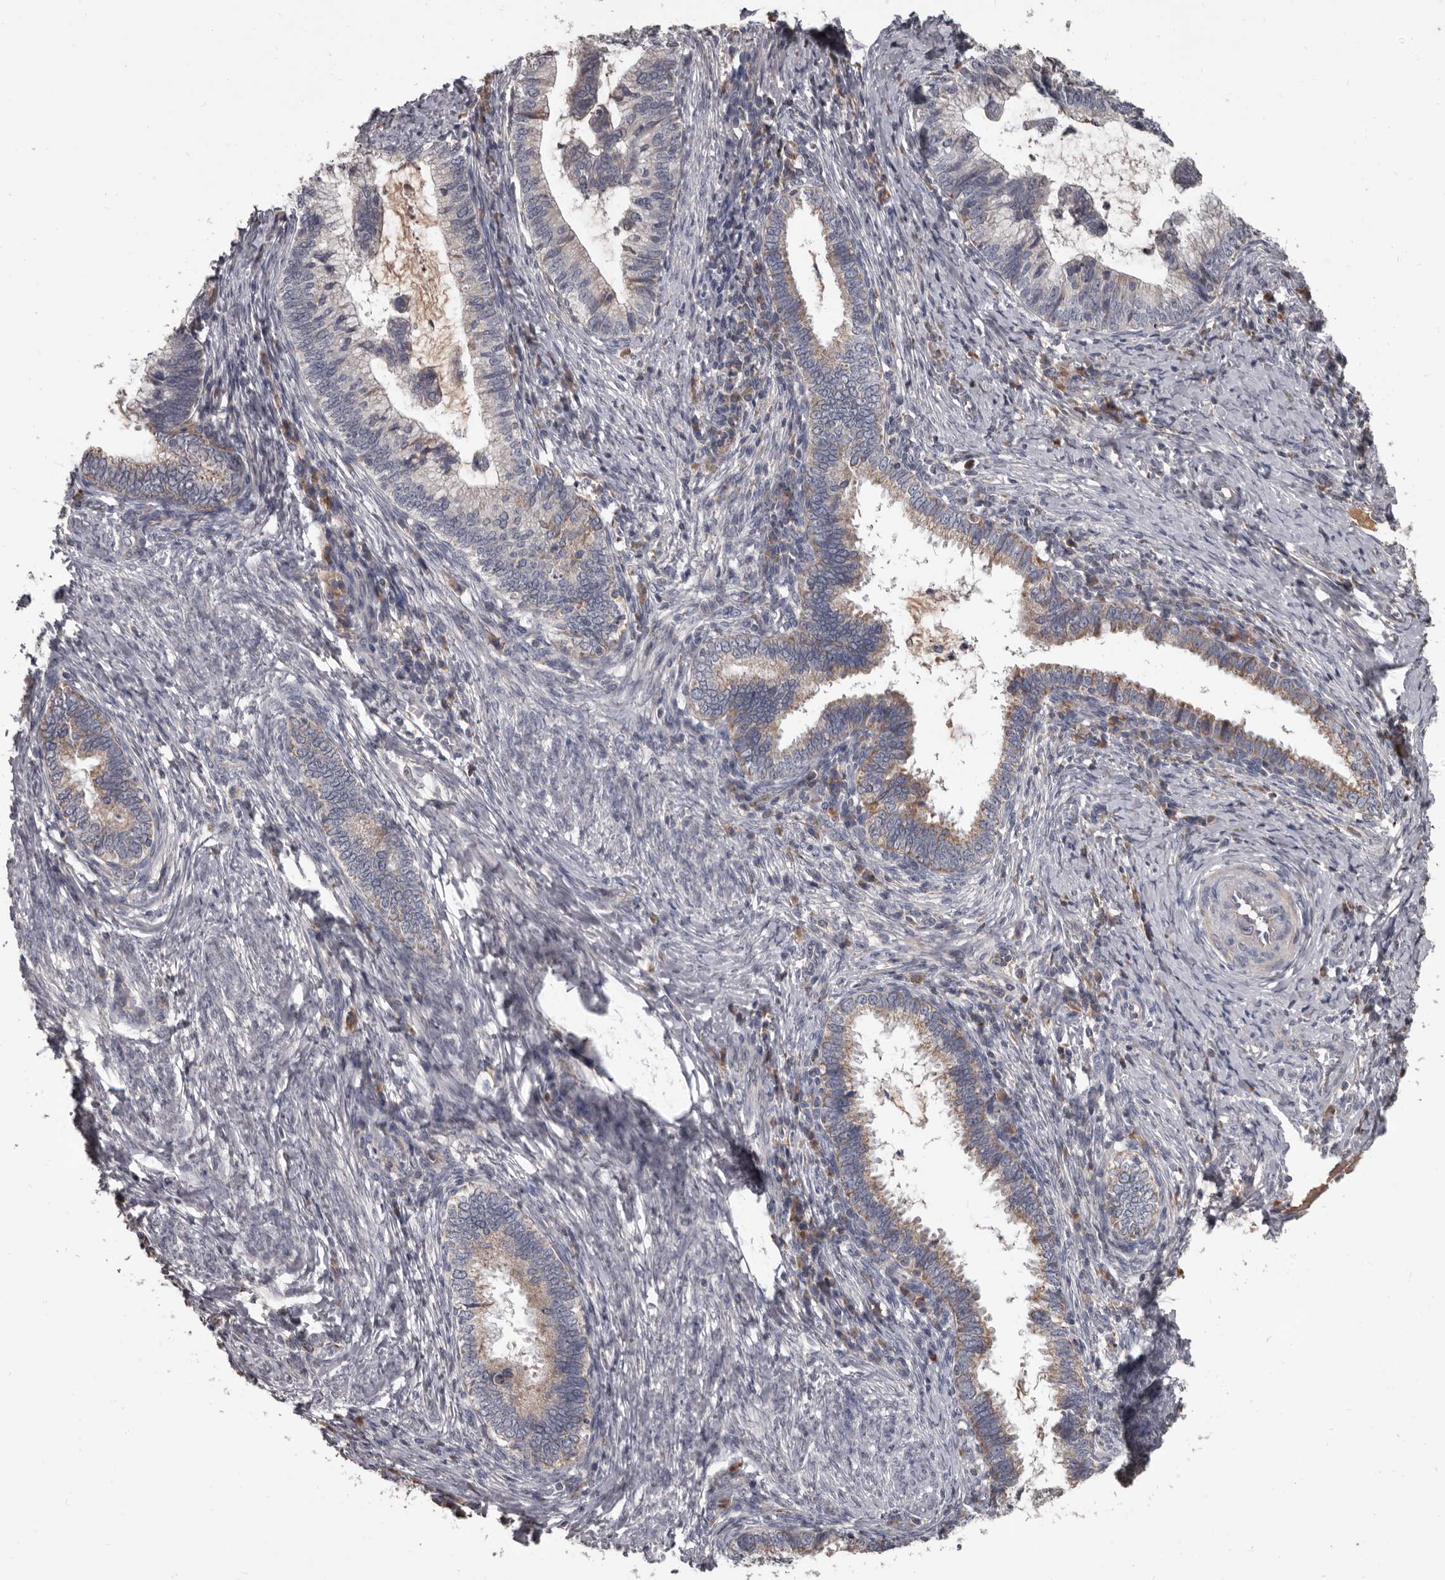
{"staining": {"intensity": "weak", "quantity": "25%-75%", "location": "cytoplasmic/membranous"}, "tissue": "cervical cancer", "cell_type": "Tumor cells", "image_type": "cancer", "snomed": [{"axis": "morphology", "description": "Adenocarcinoma, NOS"}, {"axis": "topography", "description": "Cervix"}], "caption": "There is low levels of weak cytoplasmic/membranous staining in tumor cells of cervical cancer (adenocarcinoma), as demonstrated by immunohistochemical staining (brown color).", "gene": "ALDH5A1", "patient": {"sex": "female", "age": 36}}